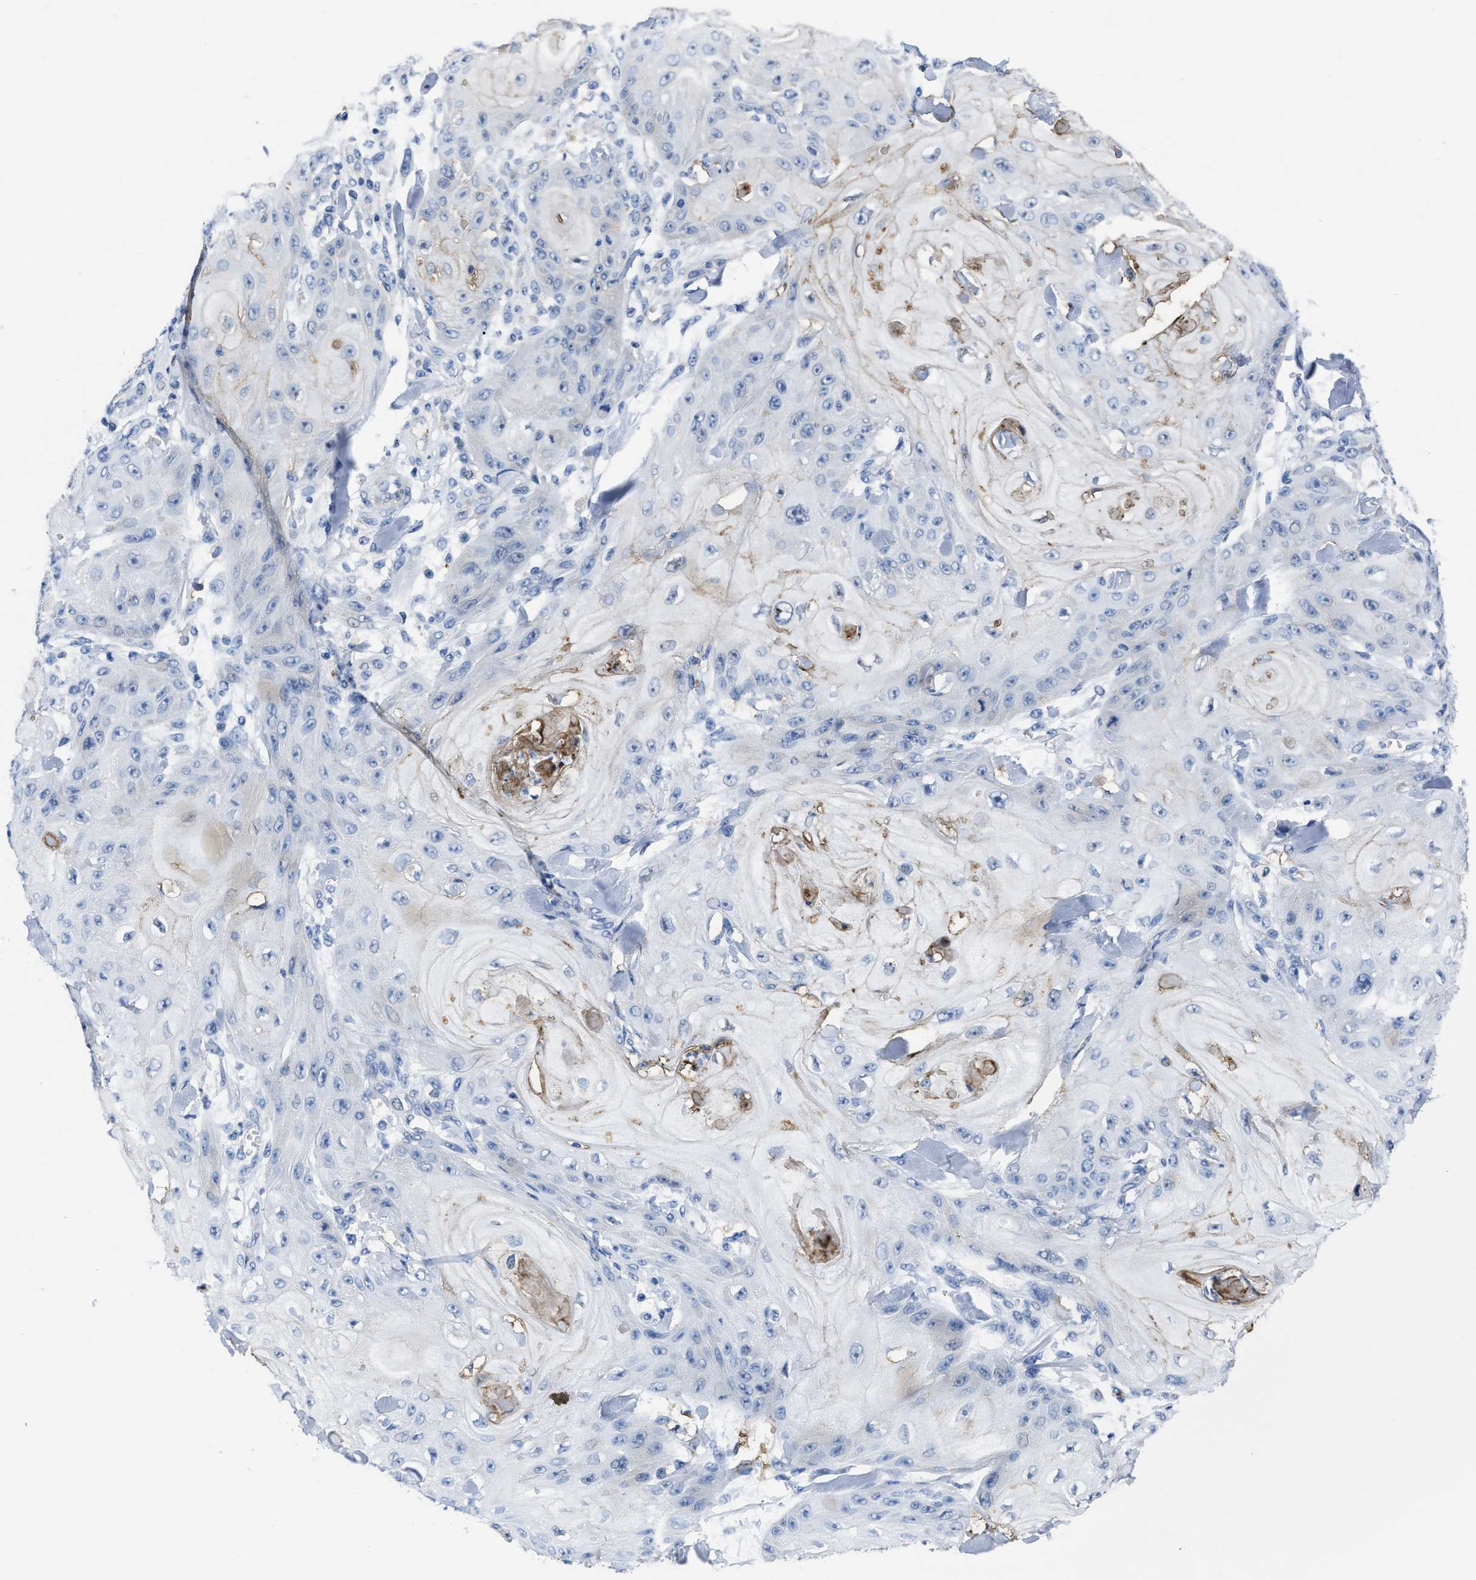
{"staining": {"intensity": "negative", "quantity": "none", "location": "none"}, "tissue": "skin cancer", "cell_type": "Tumor cells", "image_type": "cancer", "snomed": [{"axis": "morphology", "description": "Squamous cell carcinoma, NOS"}, {"axis": "topography", "description": "Skin"}], "caption": "High power microscopy micrograph of an IHC histopathology image of skin squamous cell carcinoma, revealing no significant staining in tumor cells.", "gene": "GHITM", "patient": {"sex": "male", "age": 74}}